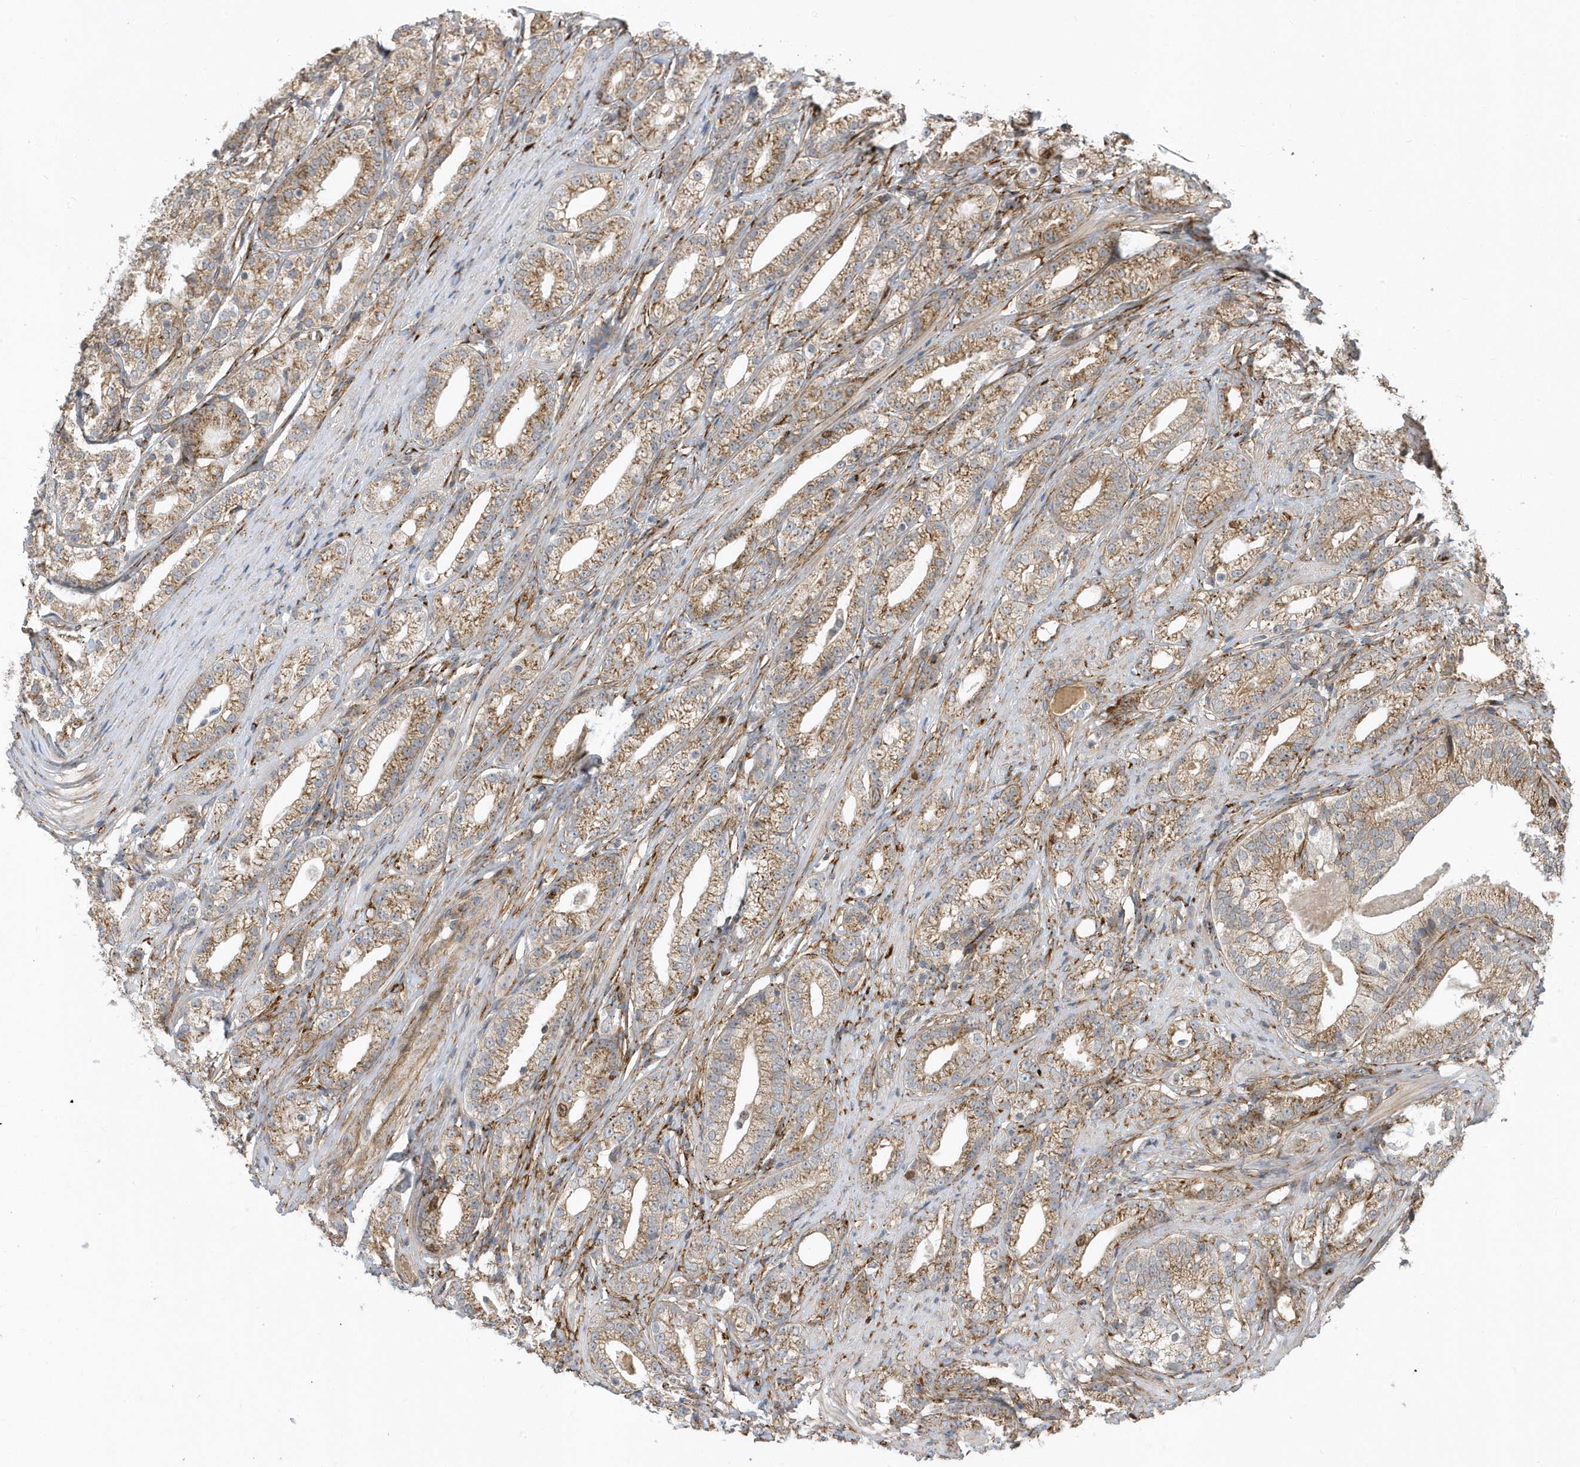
{"staining": {"intensity": "moderate", "quantity": ">75%", "location": "cytoplasmic/membranous"}, "tissue": "prostate cancer", "cell_type": "Tumor cells", "image_type": "cancer", "snomed": [{"axis": "morphology", "description": "Adenocarcinoma, High grade"}, {"axis": "topography", "description": "Prostate"}], "caption": "IHC (DAB) staining of prostate cancer reveals moderate cytoplasmic/membranous protein positivity in about >75% of tumor cells. (Stains: DAB (3,3'-diaminobenzidine) in brown, nuclei in blue, Microscopy: brightfield microscopy at high magnification).", "gene": "HRH4", "patient": {"sex": "male", "age": 69}}